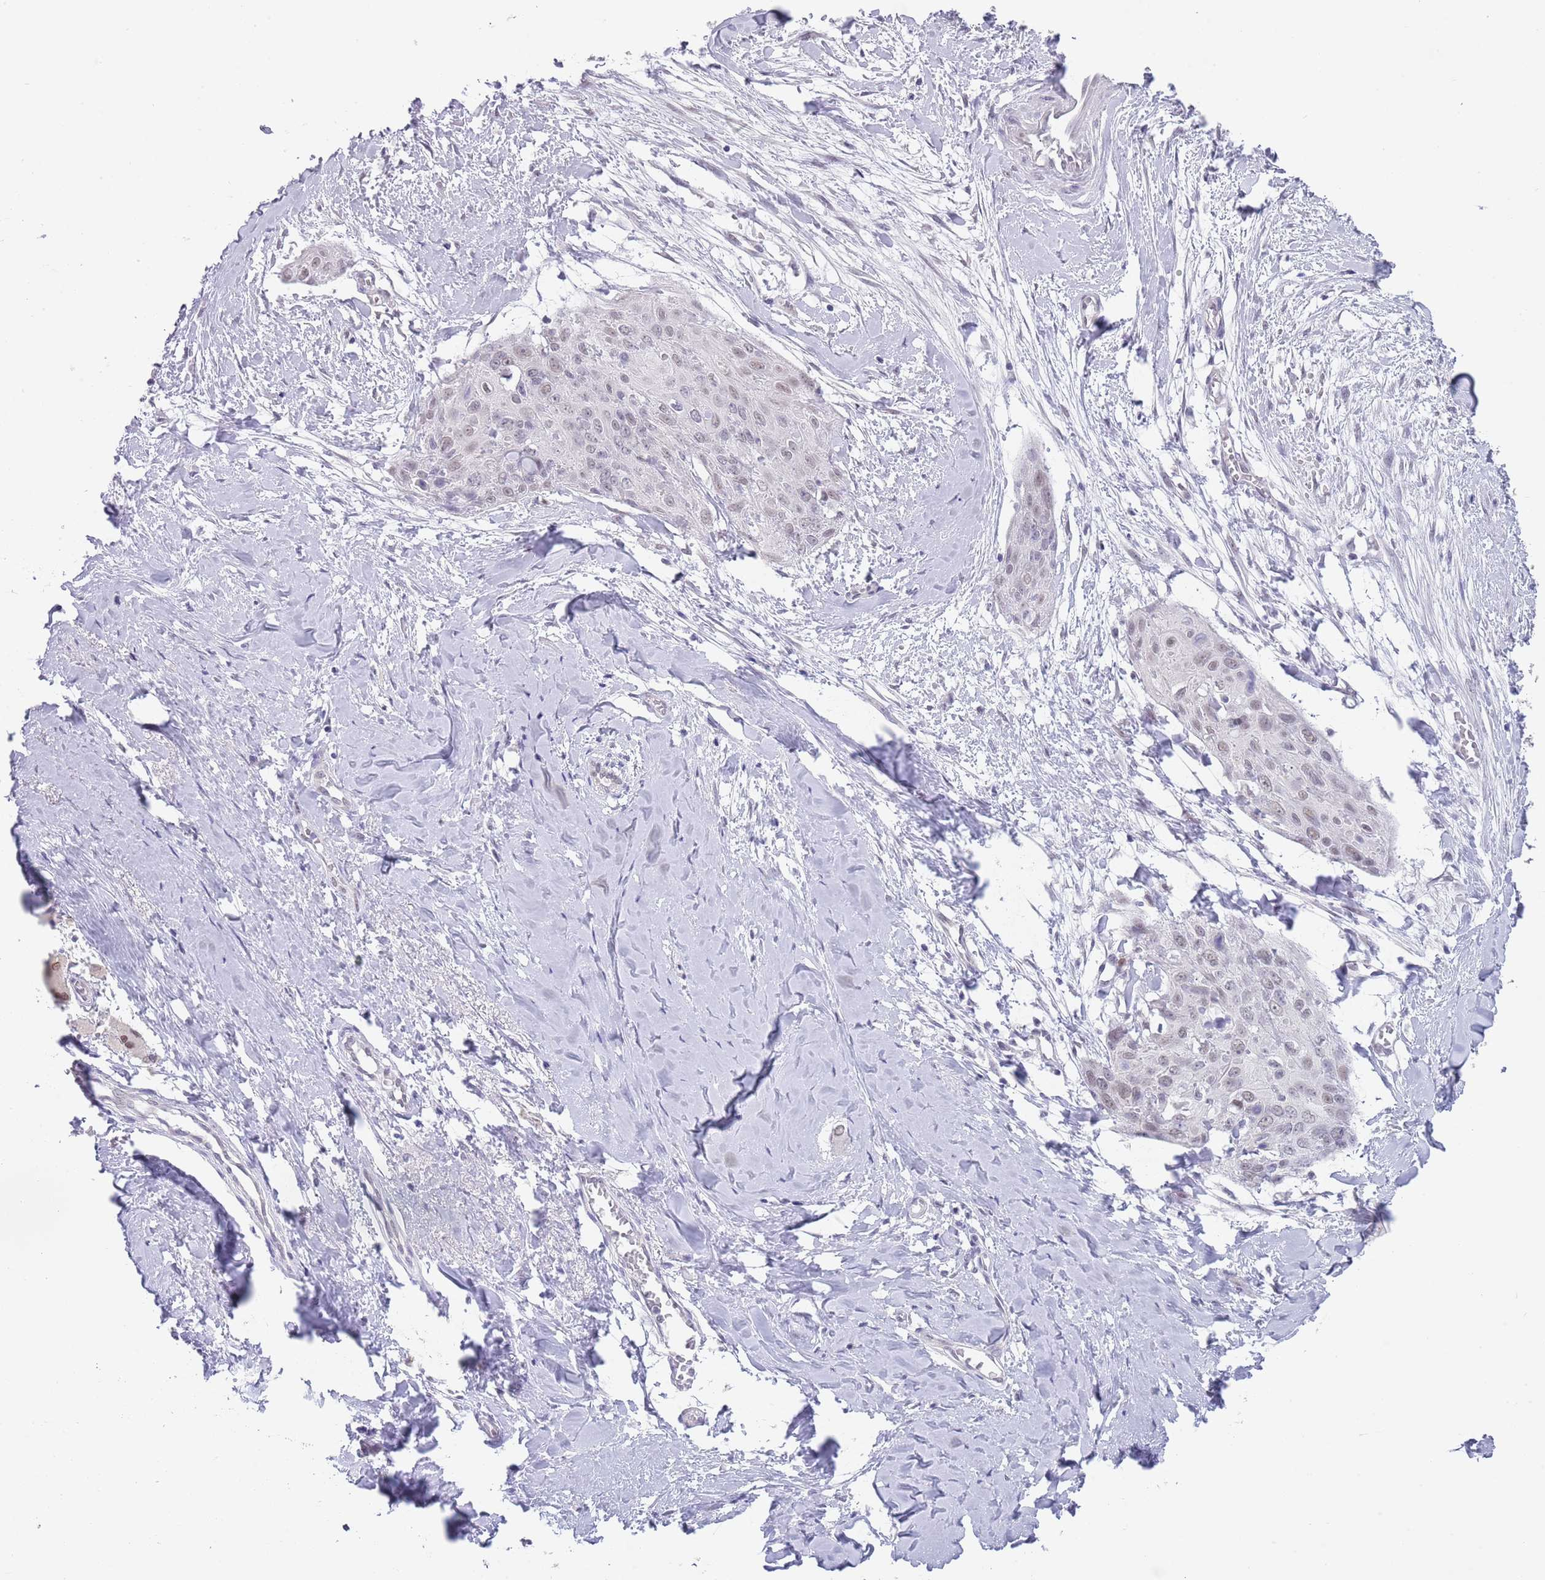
{"staining": {"intensity": "negative", "quantity": "none", "location": "none"}, "tissue": "skin cancer", "cell_type": "Tumor cells", "image_type": "cancer", "snomed": [{"axis": "morphology", "description": "Squamous cell carcinoma, NOS"}, {"axis": "topography", "description": "Skin"}, {"axis": "topography", "description": "Vulva"}], "caption": "The immunohistochemistry micrograph has no significant positivity in tumor cells of squamous cell carcinoma (skin) tissue. Nuclei are stained in blue.", "gene": "SEPHS2", "patient": {"sex": "female", "age": 85}}